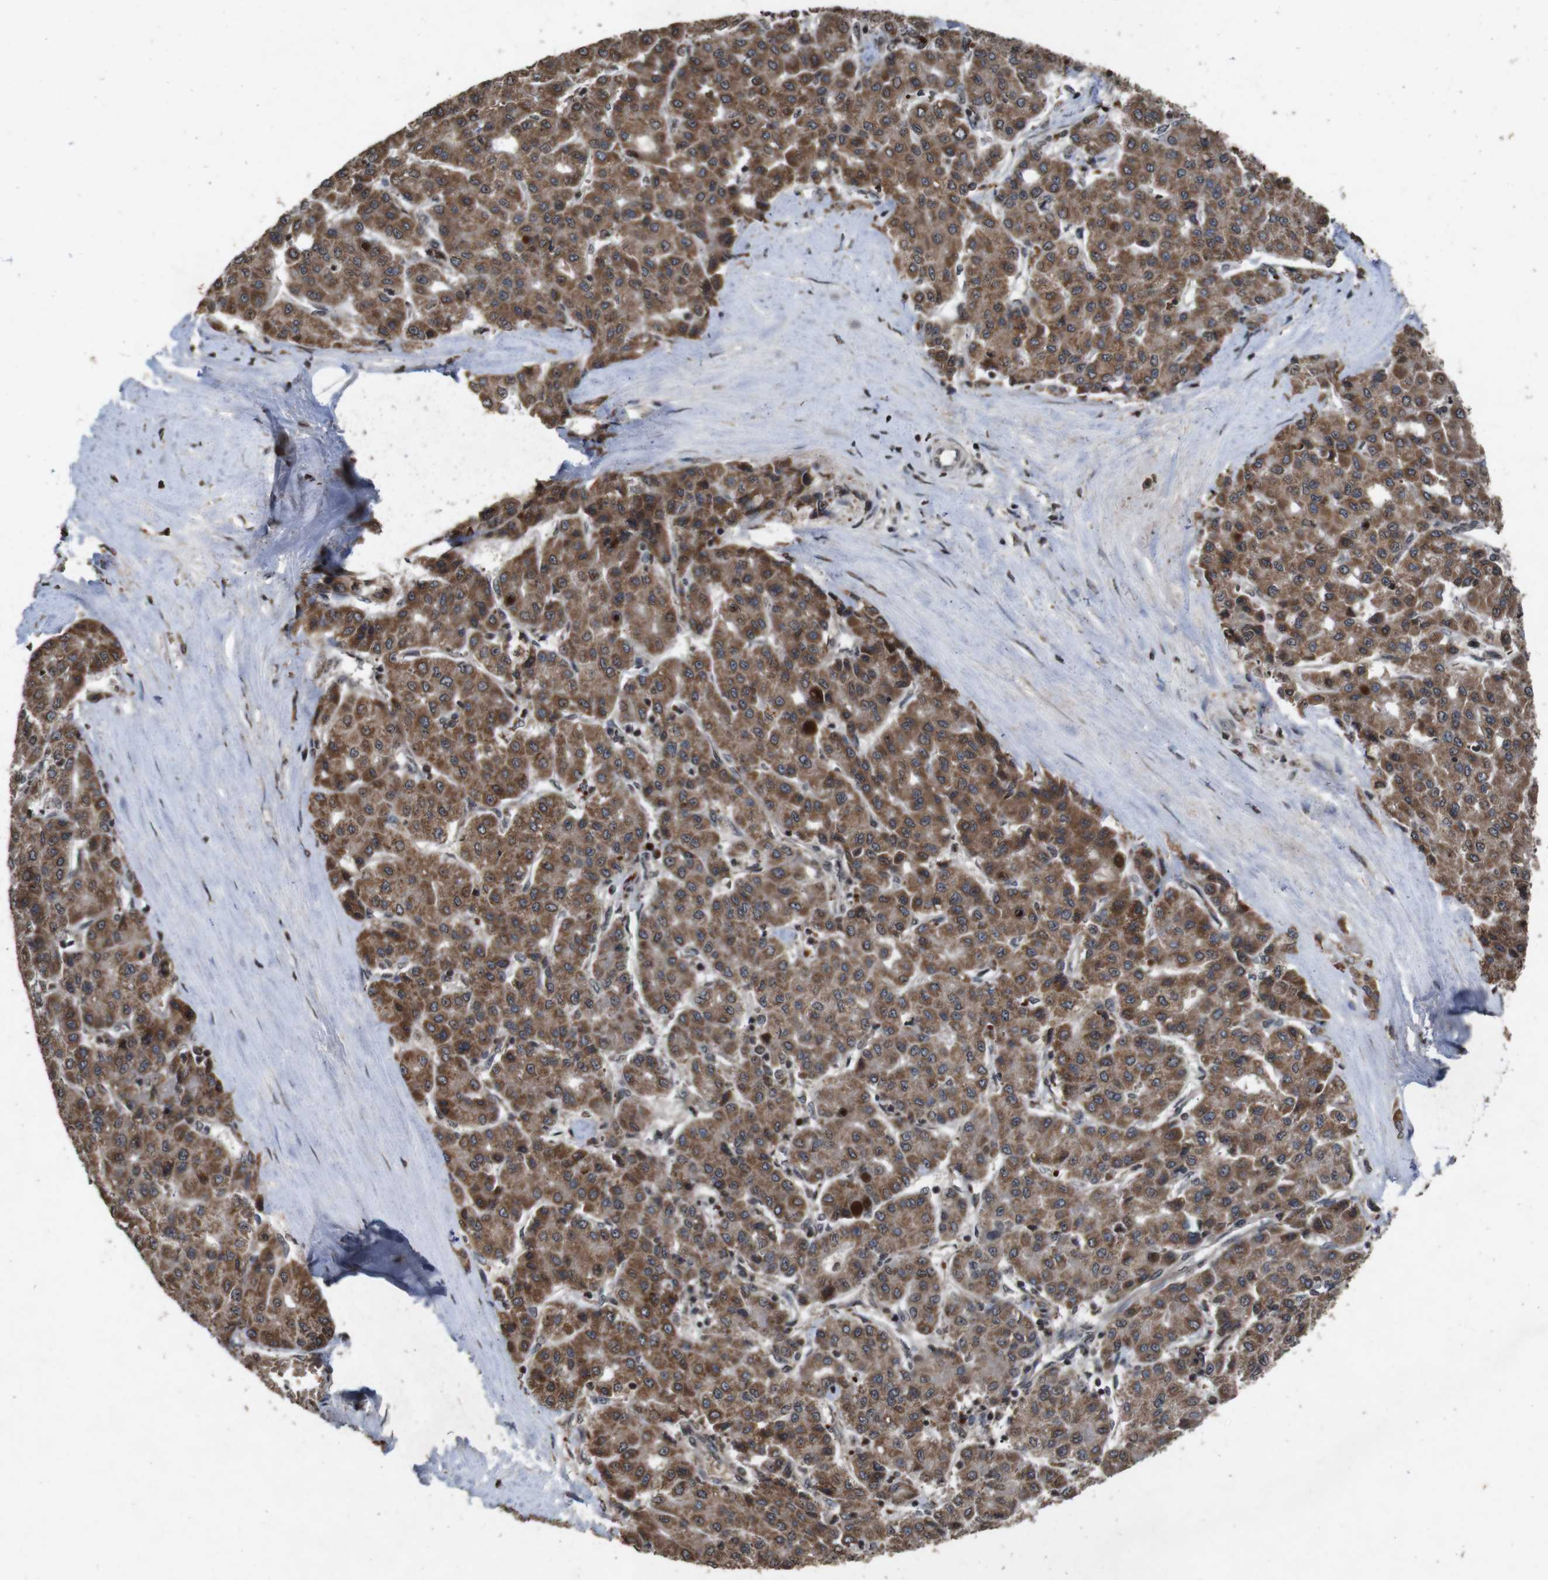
{"staining": {"intensity": "strong", "quantity": ">75%", "location": "cytoplasmic/membranous,nuclear"}, "tissue": "liver cancer", "cell_type": "Tumor cells", "image_type": "cancer", "snomed": [{"axis": "morphology", "description": "Carcinoma, Hepatocellular, NOS"}, {"axis": "topography", "description": "Liver"}], "caption": "Protein analysis of hepatocellular carcinoma (liver) tissue exhibits strong cytoplasmic/membranous and nuclear positivity in about >75% of tumor cells. The protein of interest is shown in brown color, while the nuclei are stained blue.", "gene": "SORL1", "patient": {"sex": "male", "age": 65}}